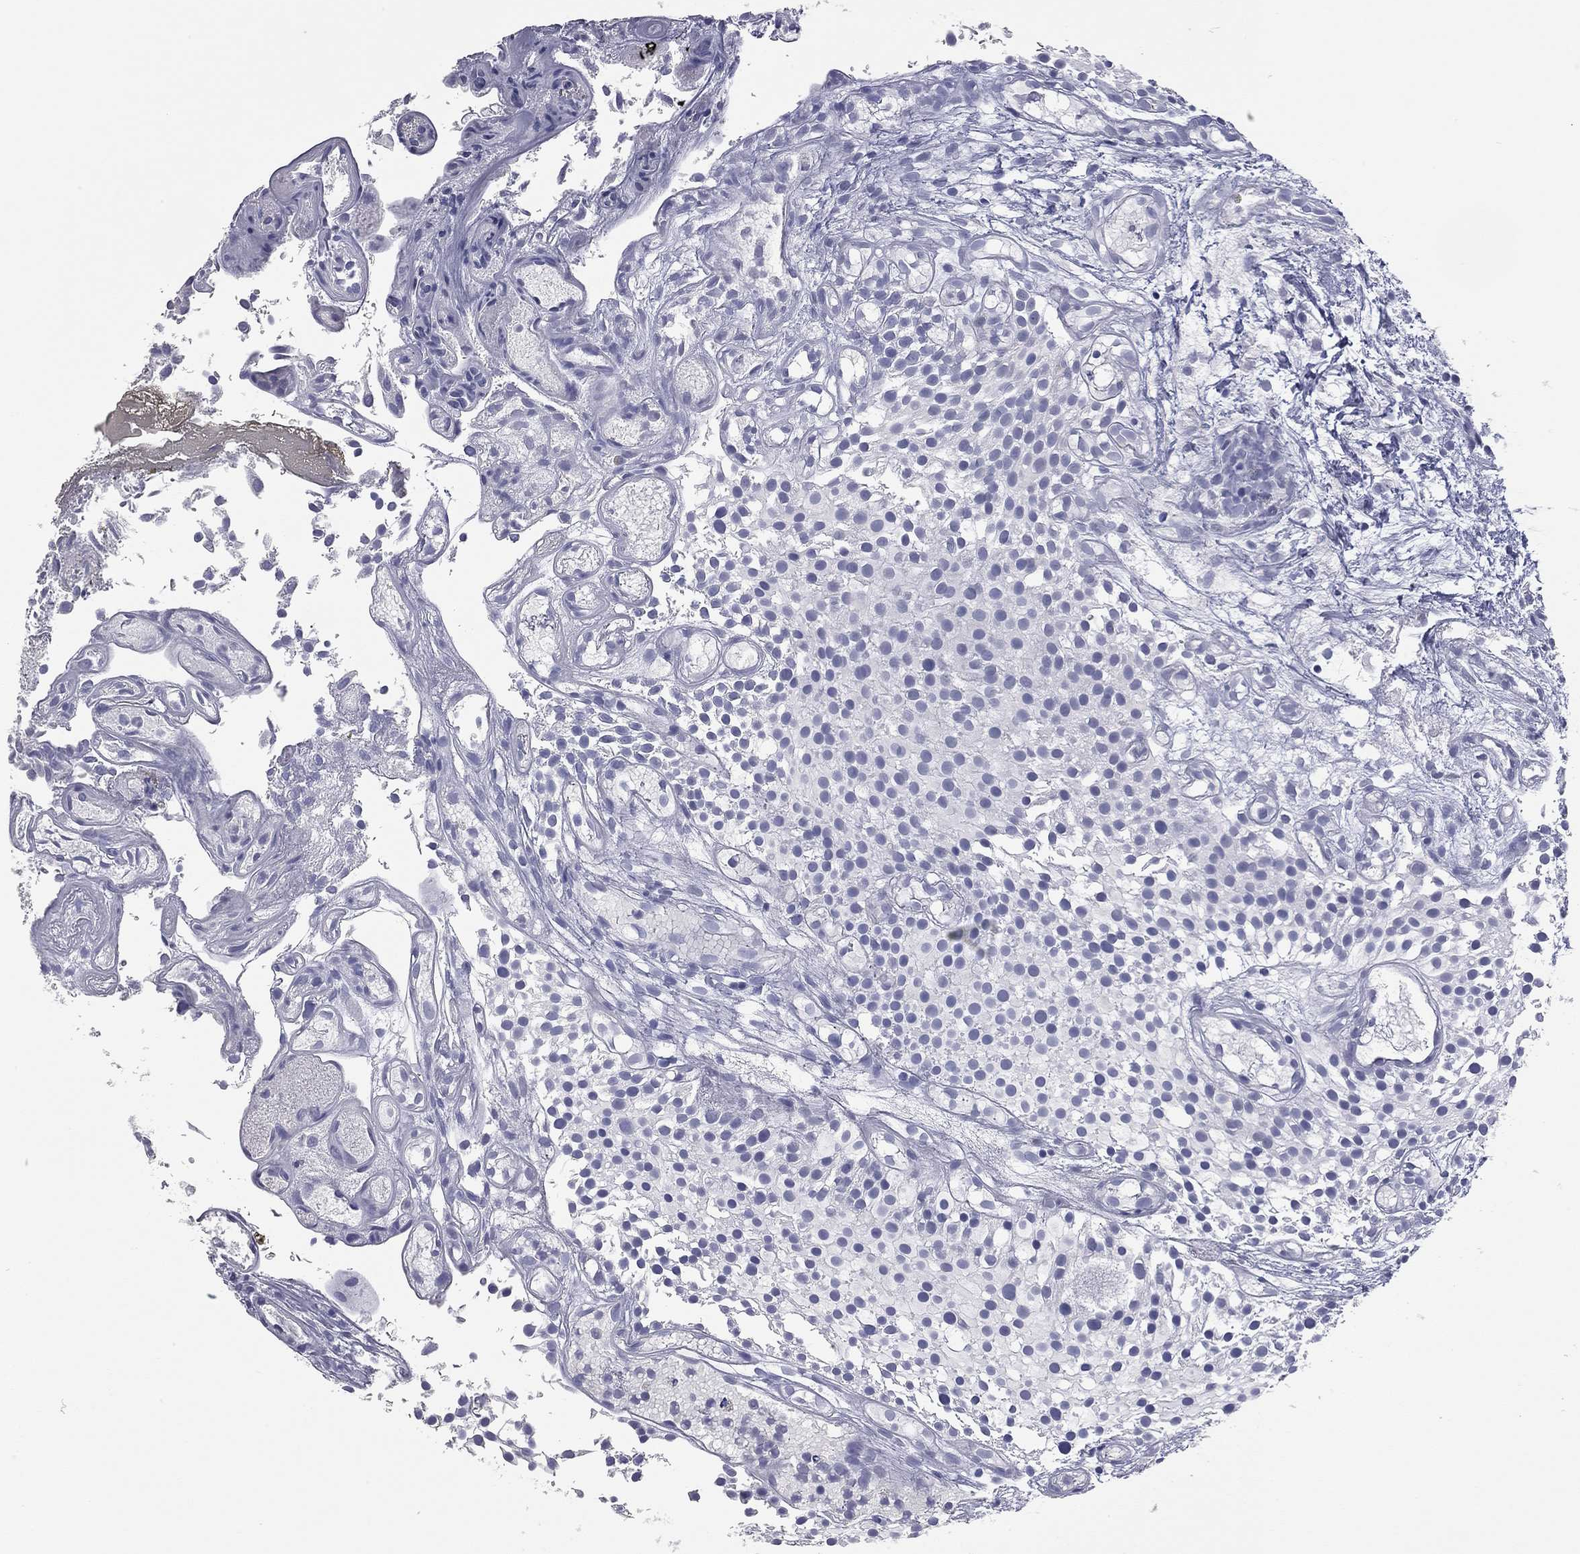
{"staining": {"intensity": "negative", "quantity": "none", "location": "none"}, "tissue": "urothelial cancer", "cell_type": "Tumor cells", "image_type": "cancer", "snomed": [{"axis": "morphology", "description": "Urothelial carcinoma, Low grade"}, {"axis": "topography", "description": "Urinary bladder"}], "caption": "Urothelial cancer stained for a protein using IHC shows no positivity tumor cells.", "gene": "AK8", "patient": {"sex": "male", "age": 79}}